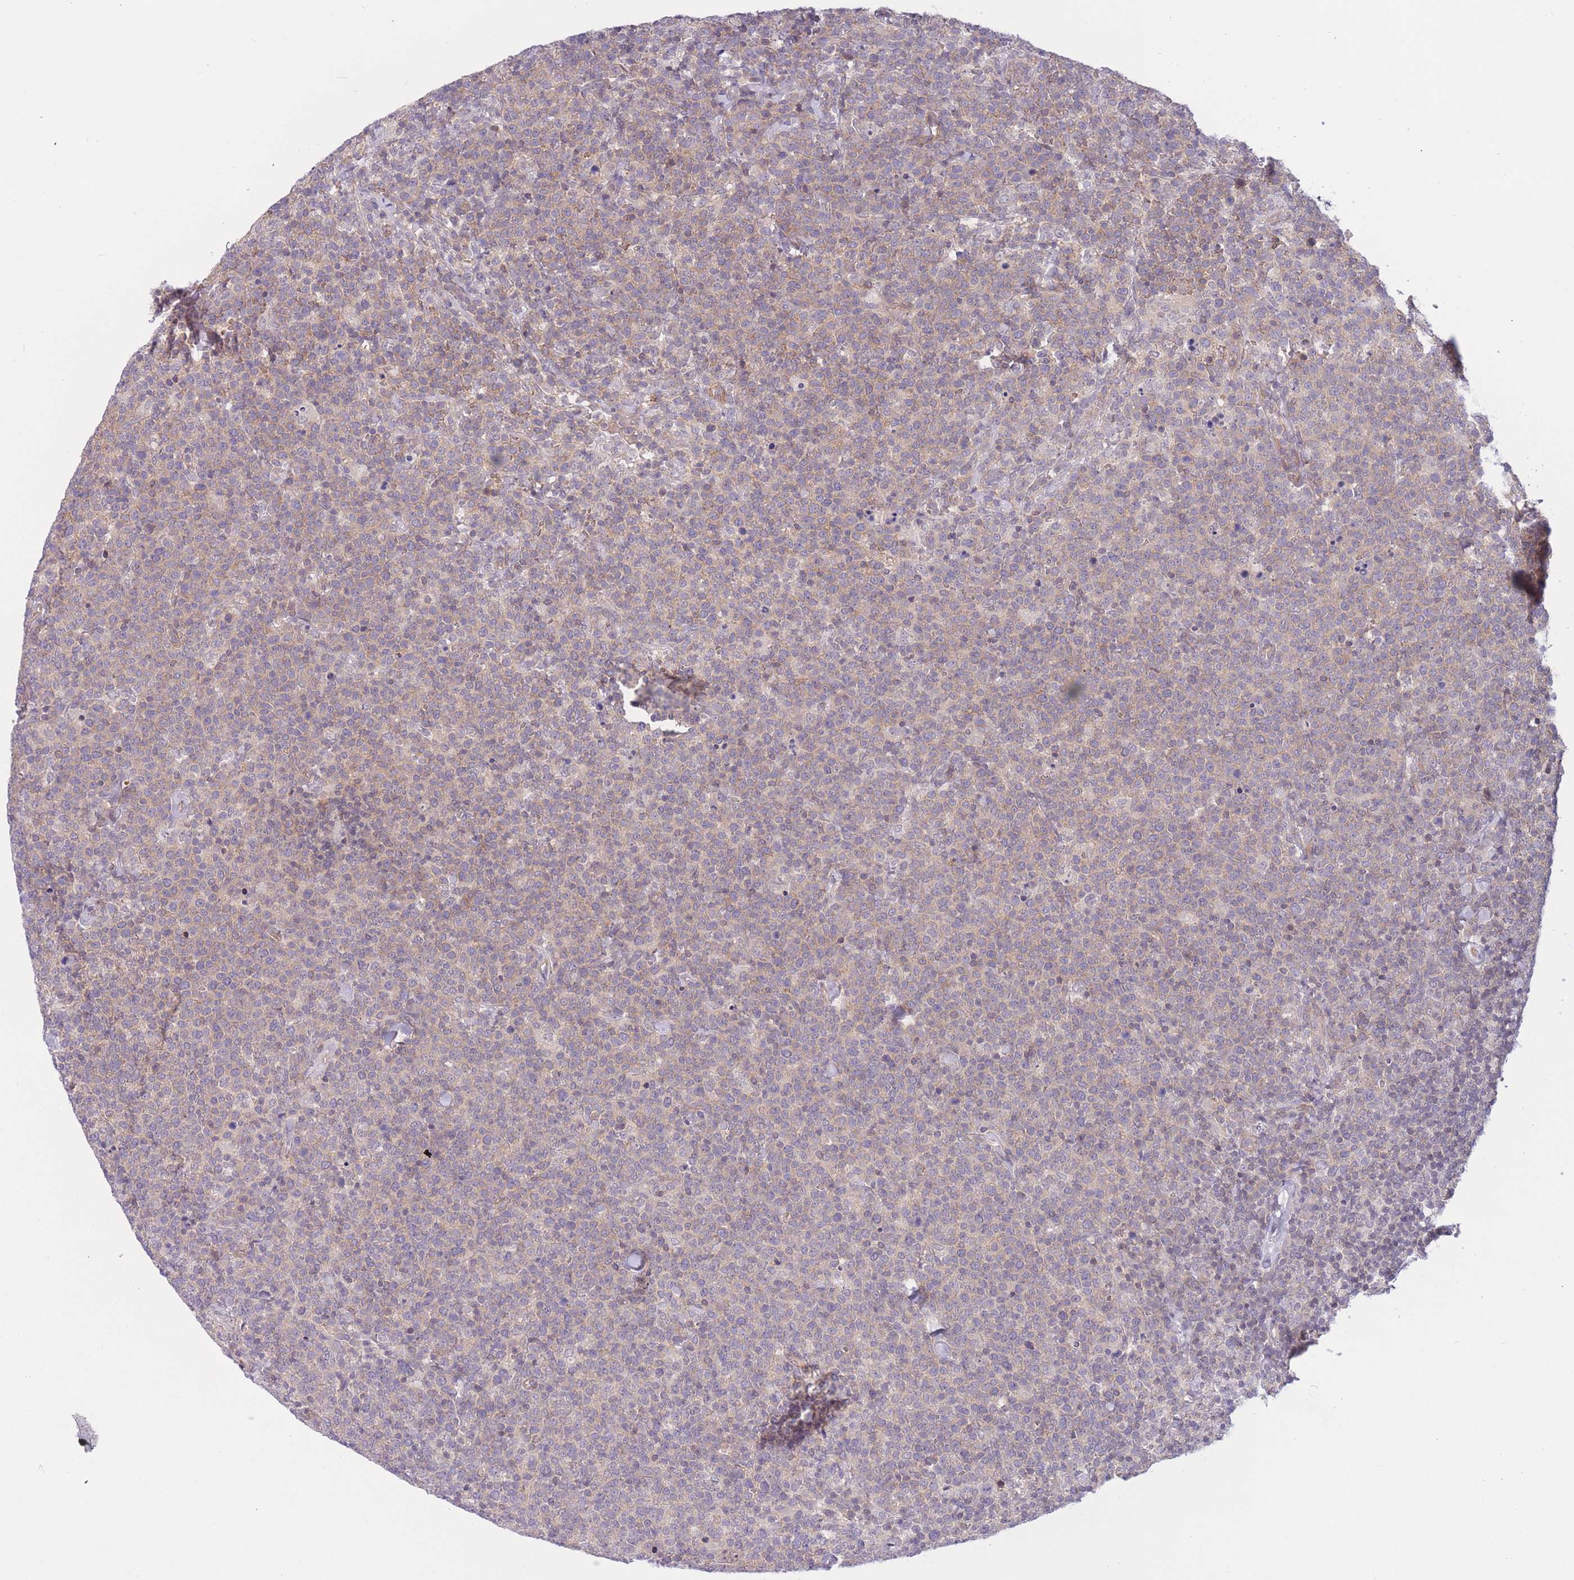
{"staining": {"intensity": "weak", "quantity": "25%-75%", "location": "cytoplasmic/membranous"}, "tissue": "lymphoma", "cell_type": "Tumor cells", "image_type": "cancer", "snomed": [{"axis": "morphology", "description": "Malignant lymphoma, non-Hodgkin's type, High grade"}, {"axis": "topography", "description": "Lymph node"}], "caption": "Tumor cells show low levels of weak cytoplasmic/membranous positivity in about 25%-75% of cells in human lymphoma.", "gene": "FUT5", "patient": {"sex": "male", "age": 61}}